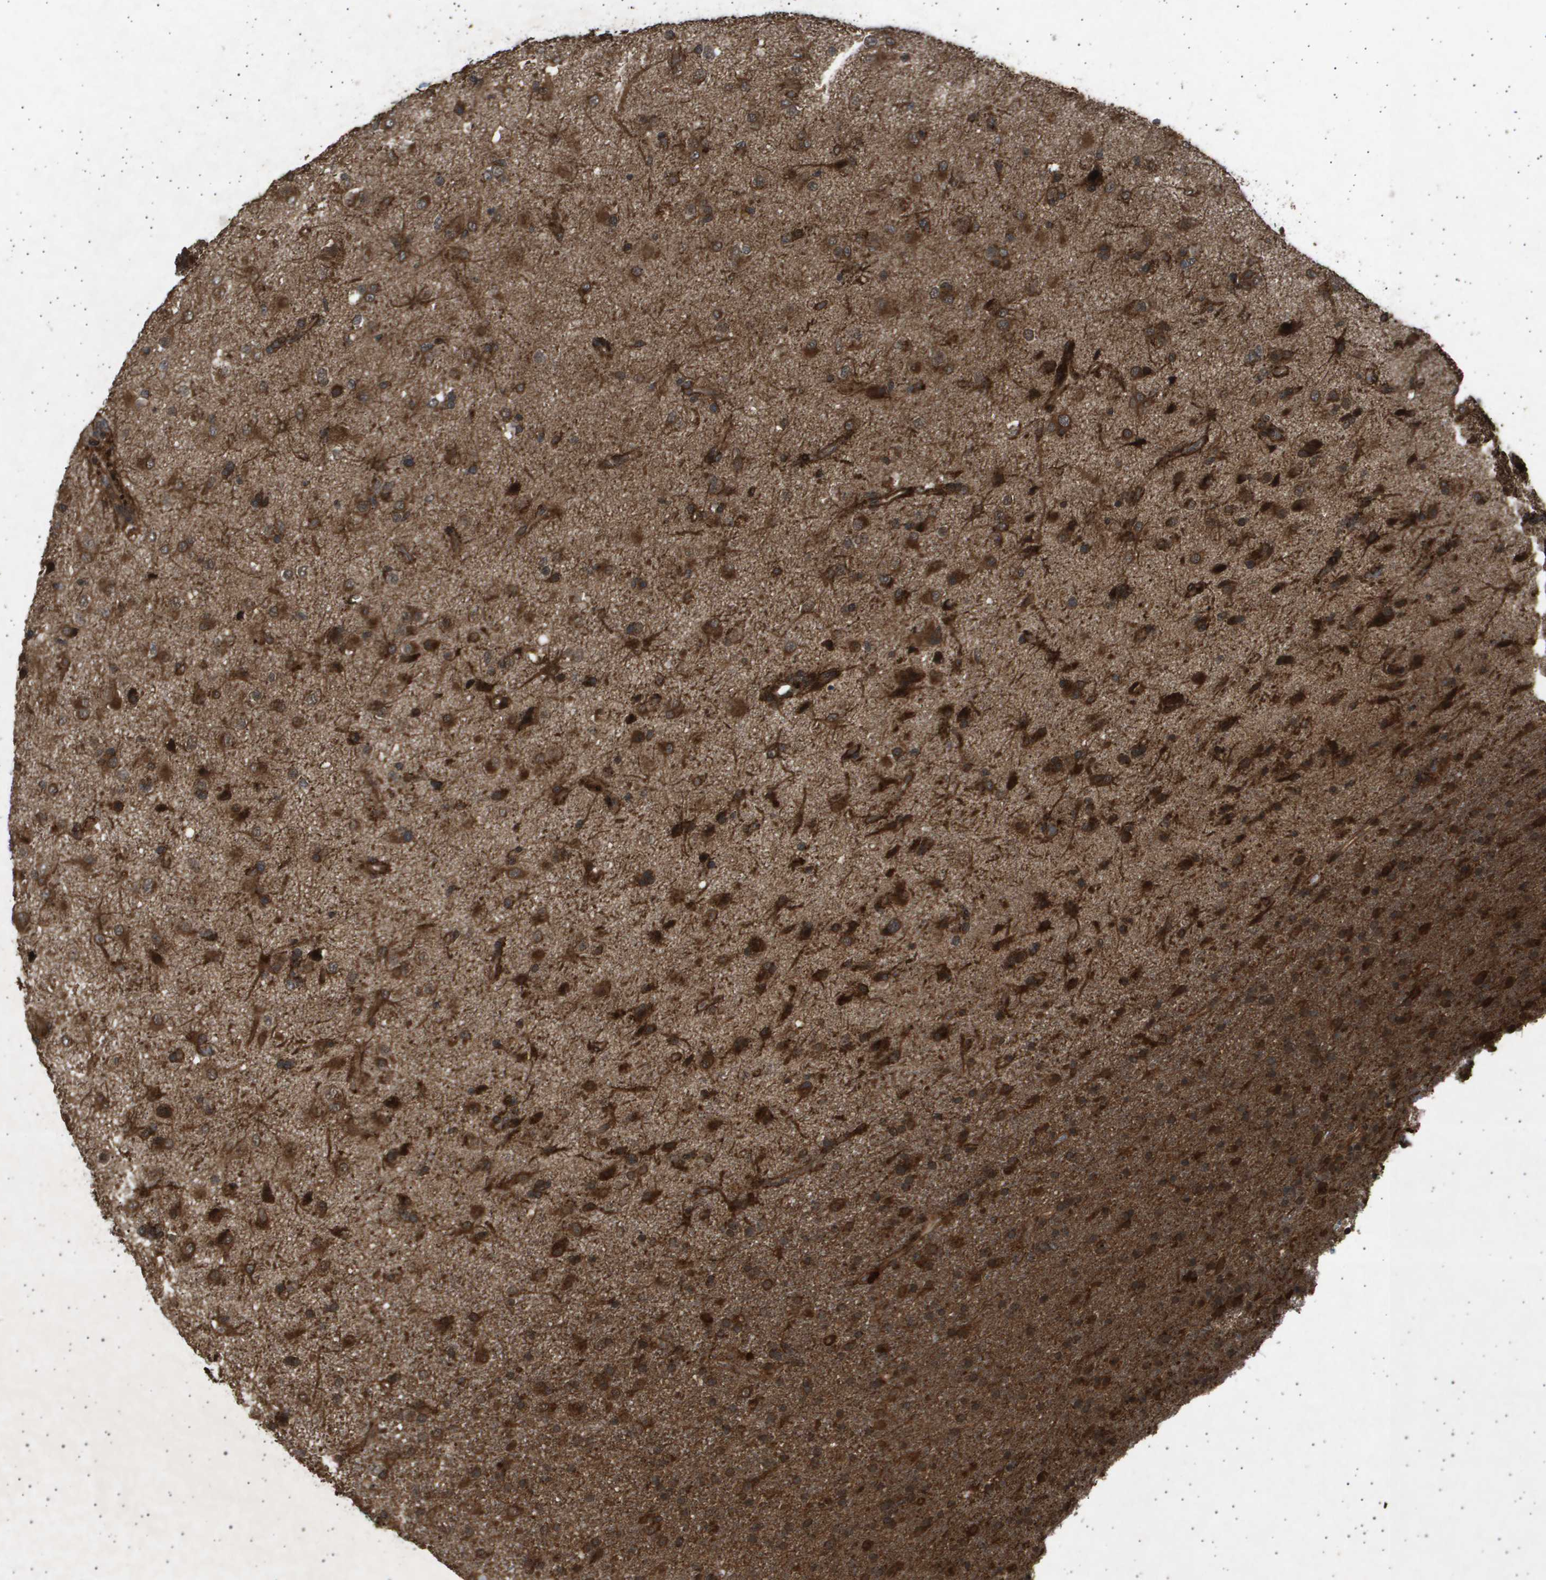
{"staining": {"intensity": "strong", "quantity": ">75%", "location": "cytoplasmic/membranous"}, "tissue": "glioma", "cell_type": "Tumor cells", "image_type": "cancer", "snomed": [{"axis": "morphology", "description": "Glioma, malignant, Low grade"}, {"axis": "topography", "description": "Brain"}], "caption": "Malignant glioma (low-grade) stained for a protein (brown) reveals strong cytoplasmic/membranous positive expression in about >75% of tumor cells.", "gene": "TNRC6A", "patient": {"sex": "male", "age": 65}}